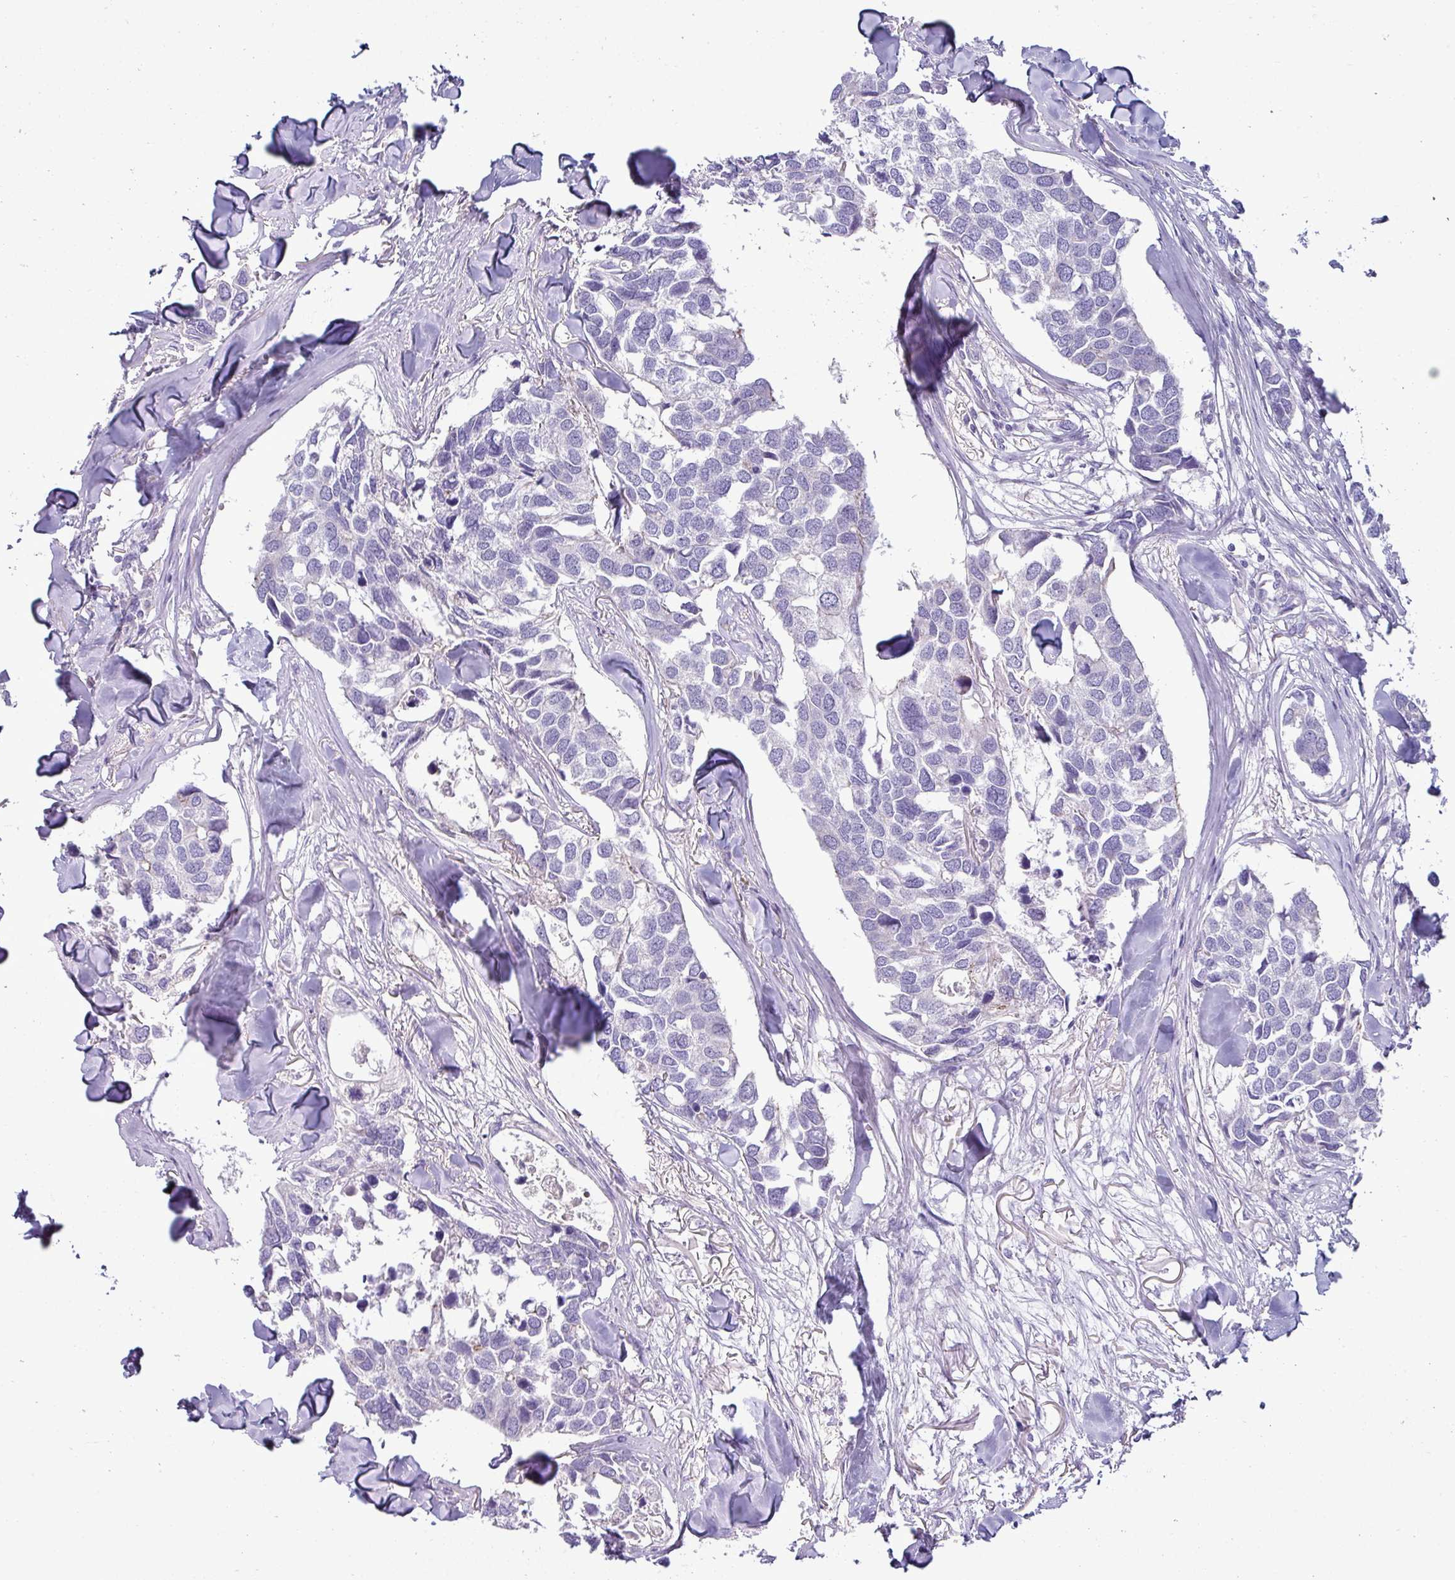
{"staining": {"intensity": "negative", "quantity": "none", "location": "none"}, "tissue": "breast cancer", "cell_type": "Tumor cells", "image_type": "cancer", "snomed": [{"axis": "morphology", "description": "Duct carcinoma"}, {"axis": "topography", "description": "Breast"}], "caption": "Tumor cells are negative for brown protein staining in breast cancer (infiltrating ductal carcinoma).", "gene": "ACAP3", "patient": {"sex": "female", "age": 83}}